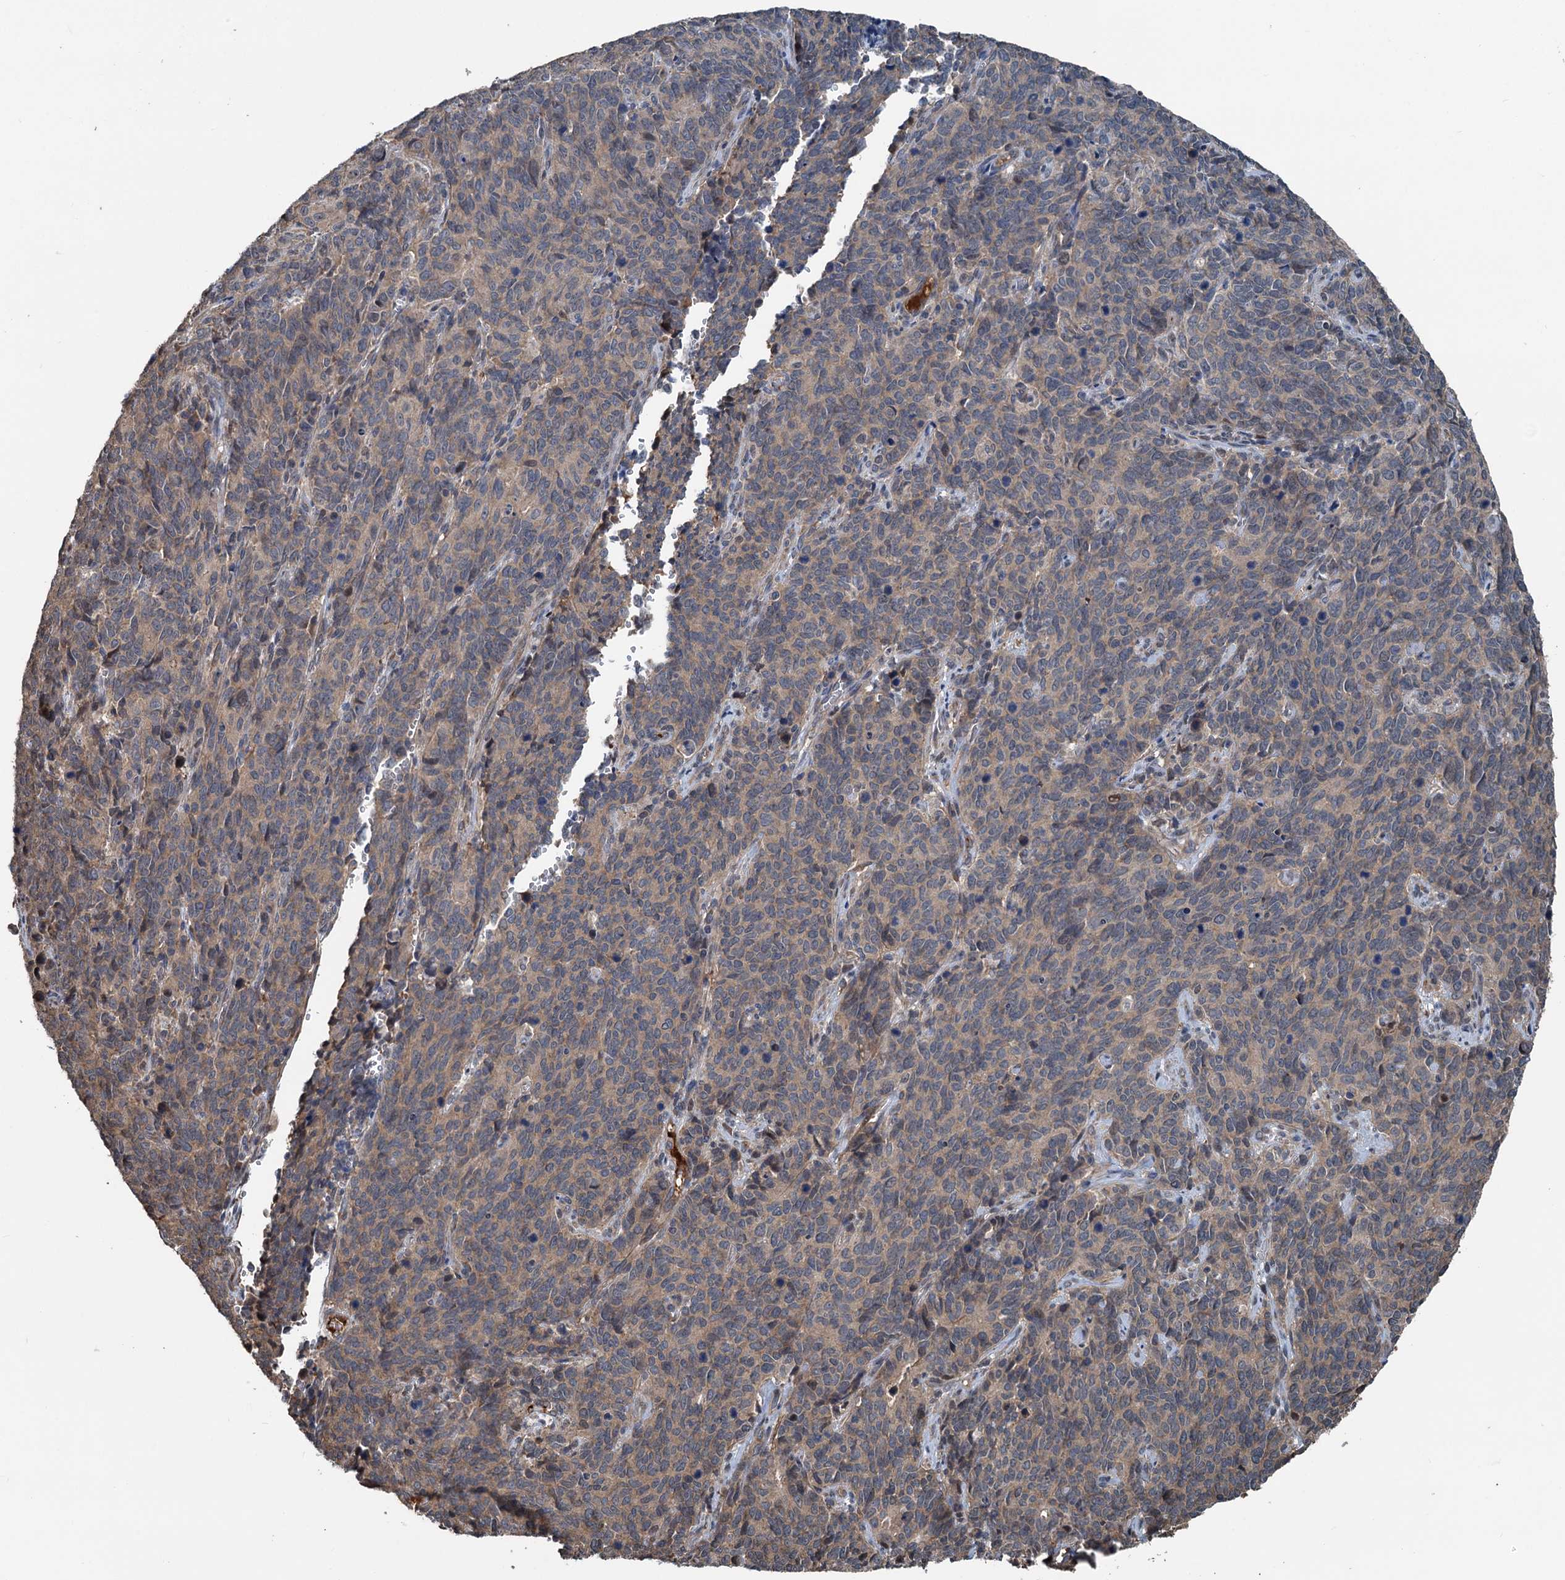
{"staining": {"intensity": "weak", "quantity": ">75%", "location": "cytoplasmic/membranous"}, "tissue": "cervical cancer", "cell_type": "Tumor cells", "image_type": "cancer", "snomed": [{"axis": "morphology", "description": "Squamous cell carcinoma, NOS"}, {"axis": "topography", "description": "Cervix"}], "caption": "Protein expression analysis of cervical cancer displays weak cytoplasmic/membranous expression in about >75% of tumor cells. (DAB IHC, brown staining for protein, blue staining for nuclei).", "gene": "TEDC1", "patient": {"sex": "female", "age": 60}}